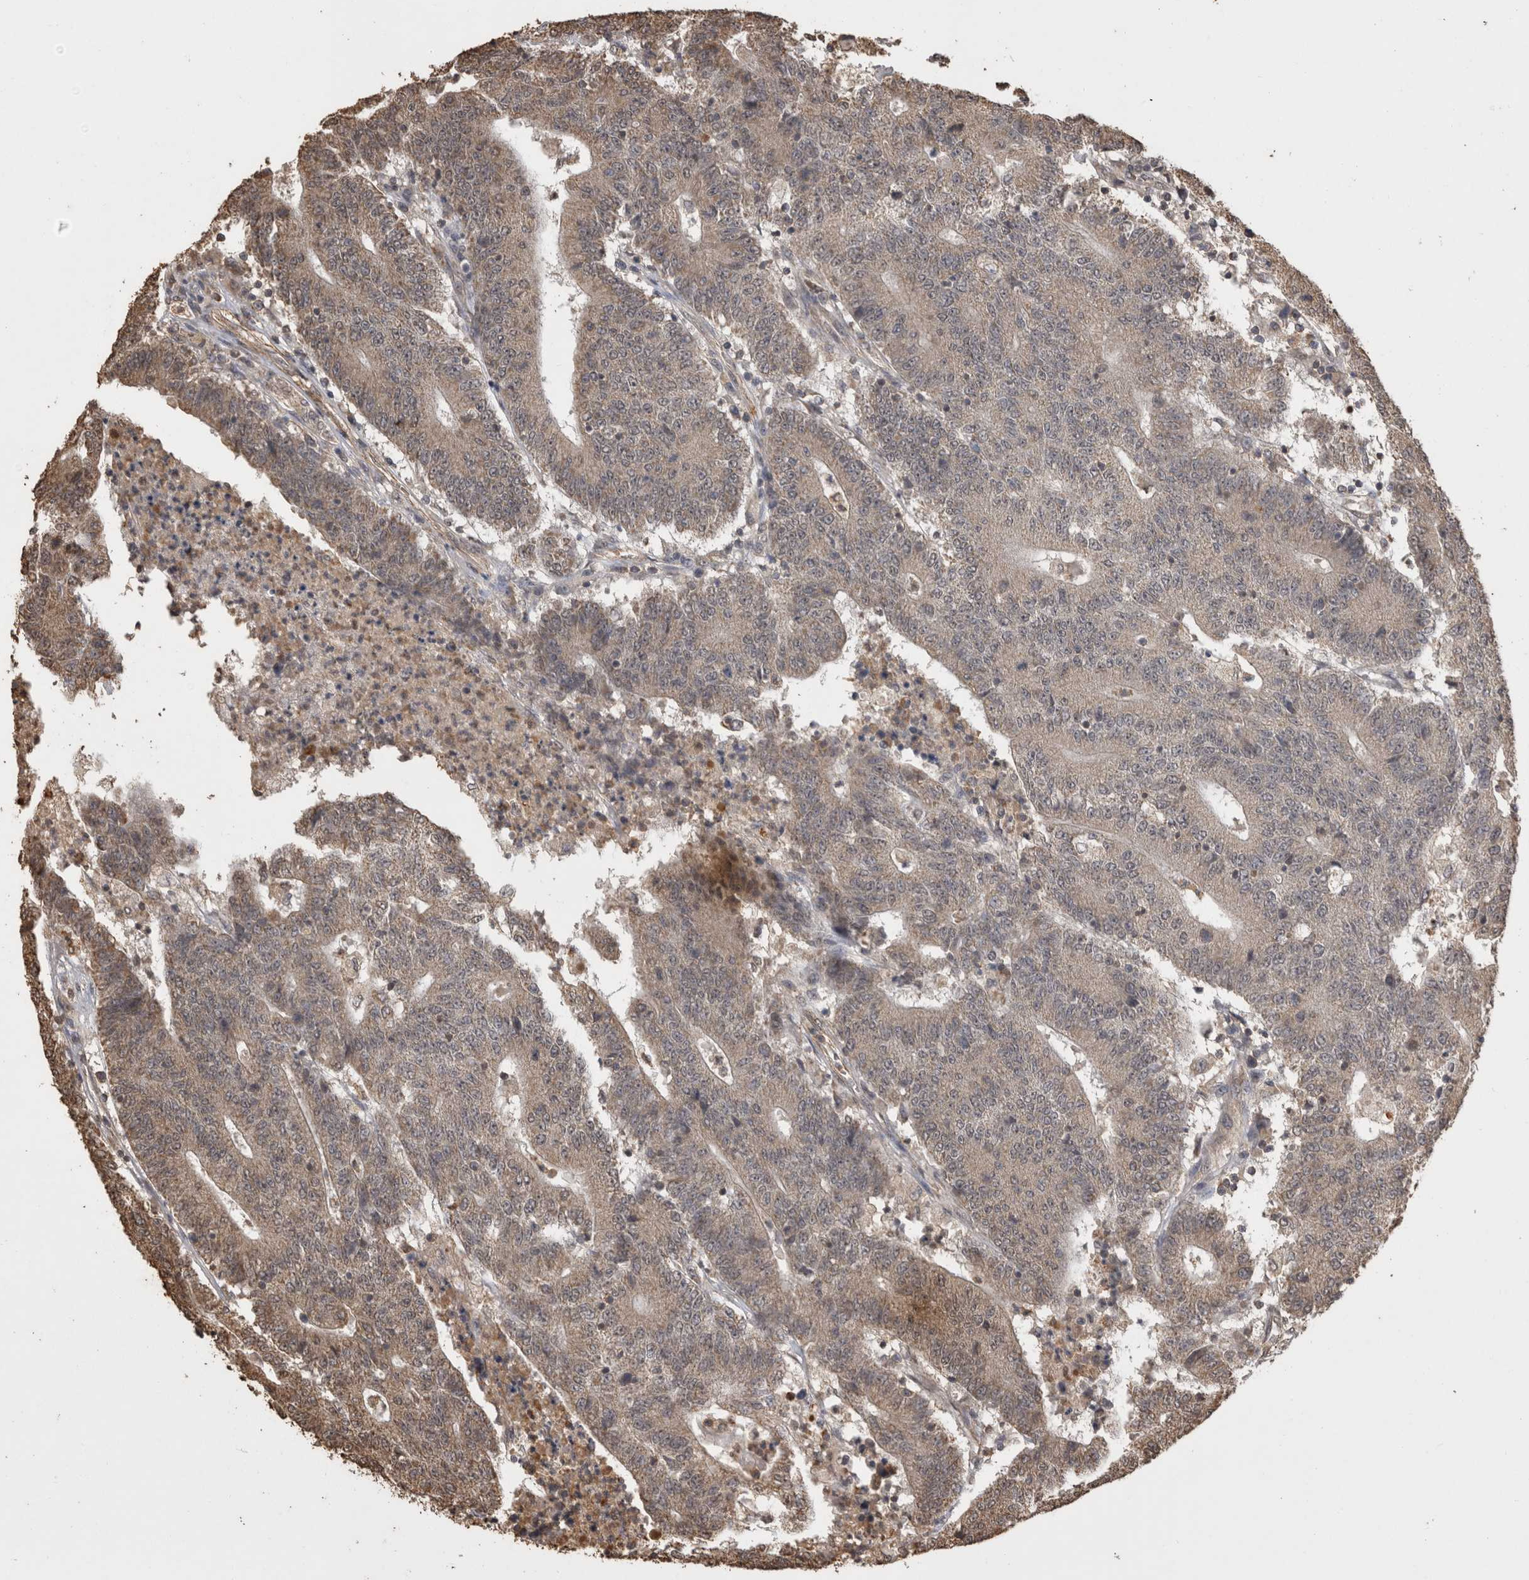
{"staining": {"intensity": "moderate", "quantity": "25%-75%", "location": "cytoplasmic/membranous"}, "tissue": "colorectal cancer", "cell_type": "Tumor cells", "image_type": "cancer", "snomed": [{"axis": "morphology", "description": "Normal tissue, NOS"}, {"axis": "morphology", "description": "Adenocarcinoma, NOS"}, {"axis": "topography", "description": "Colon"}], "caption": "Protein analysis of colorectal adenocarcinoma tissue displays moderate cytoplasmic/membranous expression in approximately 25%-75% of tumor cells.", "gene": "SOCS5", "patient": {"sex": "female", "age": 75}}